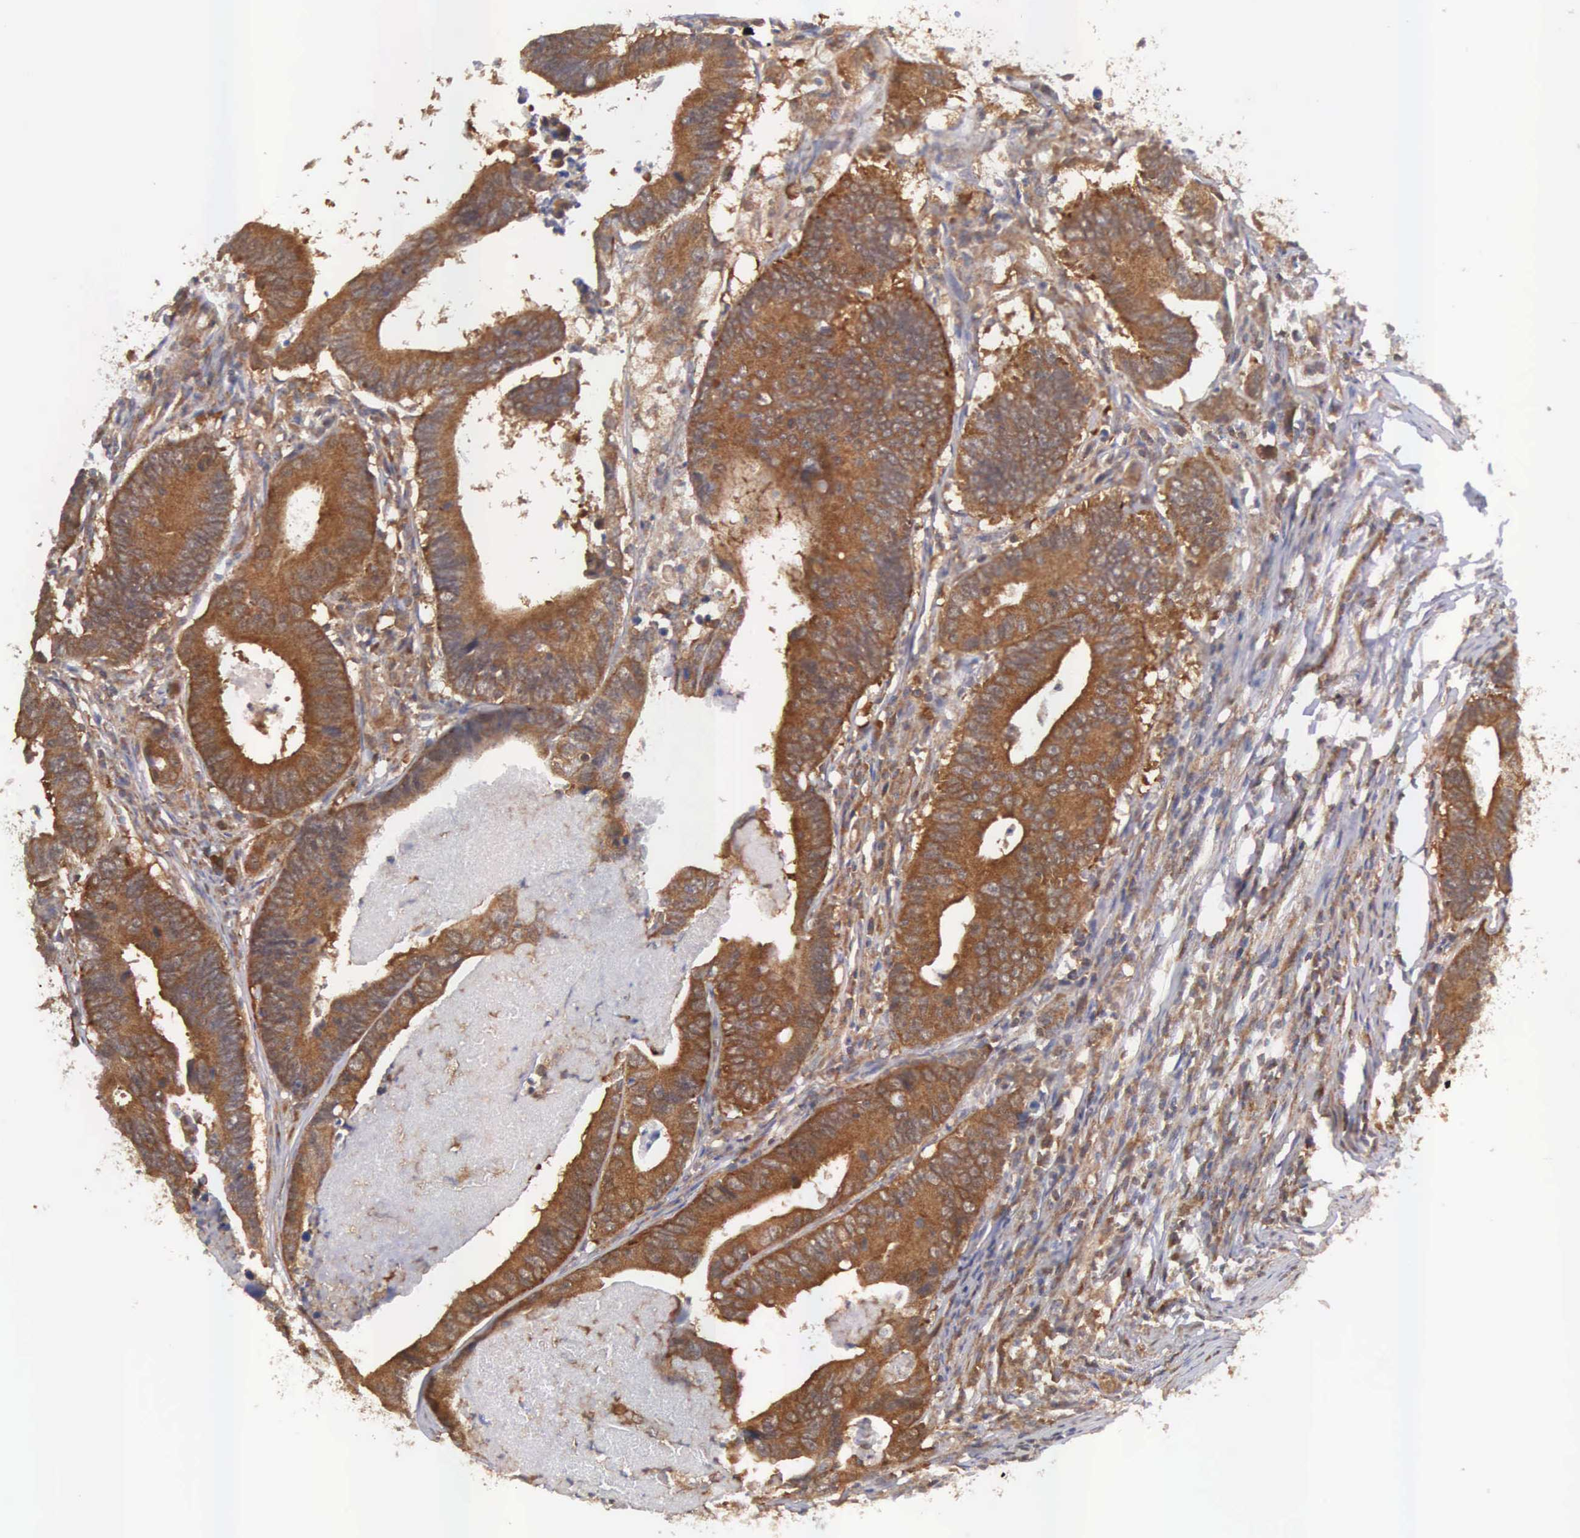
{"staining": {"intensity": "strong", "quantity": ">75%", "location": "cytoplasmic/membranous"}, "tissue": "colorectal cancer", "cell_type": "Tumor cells", "image_type": "cancer", "snomed": [{"axis": "morphology", "description": "Adenocarcinoma, NOS"}, {"axis": "topography", "description": "Colon"}], "caption": "Adenocarcinoma (colorectal) stained with a brown dye exhibits strong cytoplasmic/membranous positive positivity in about >75% of tumor cells.", "gene": "DHRS1", "patient": {"sex": "female", "age": 78}}